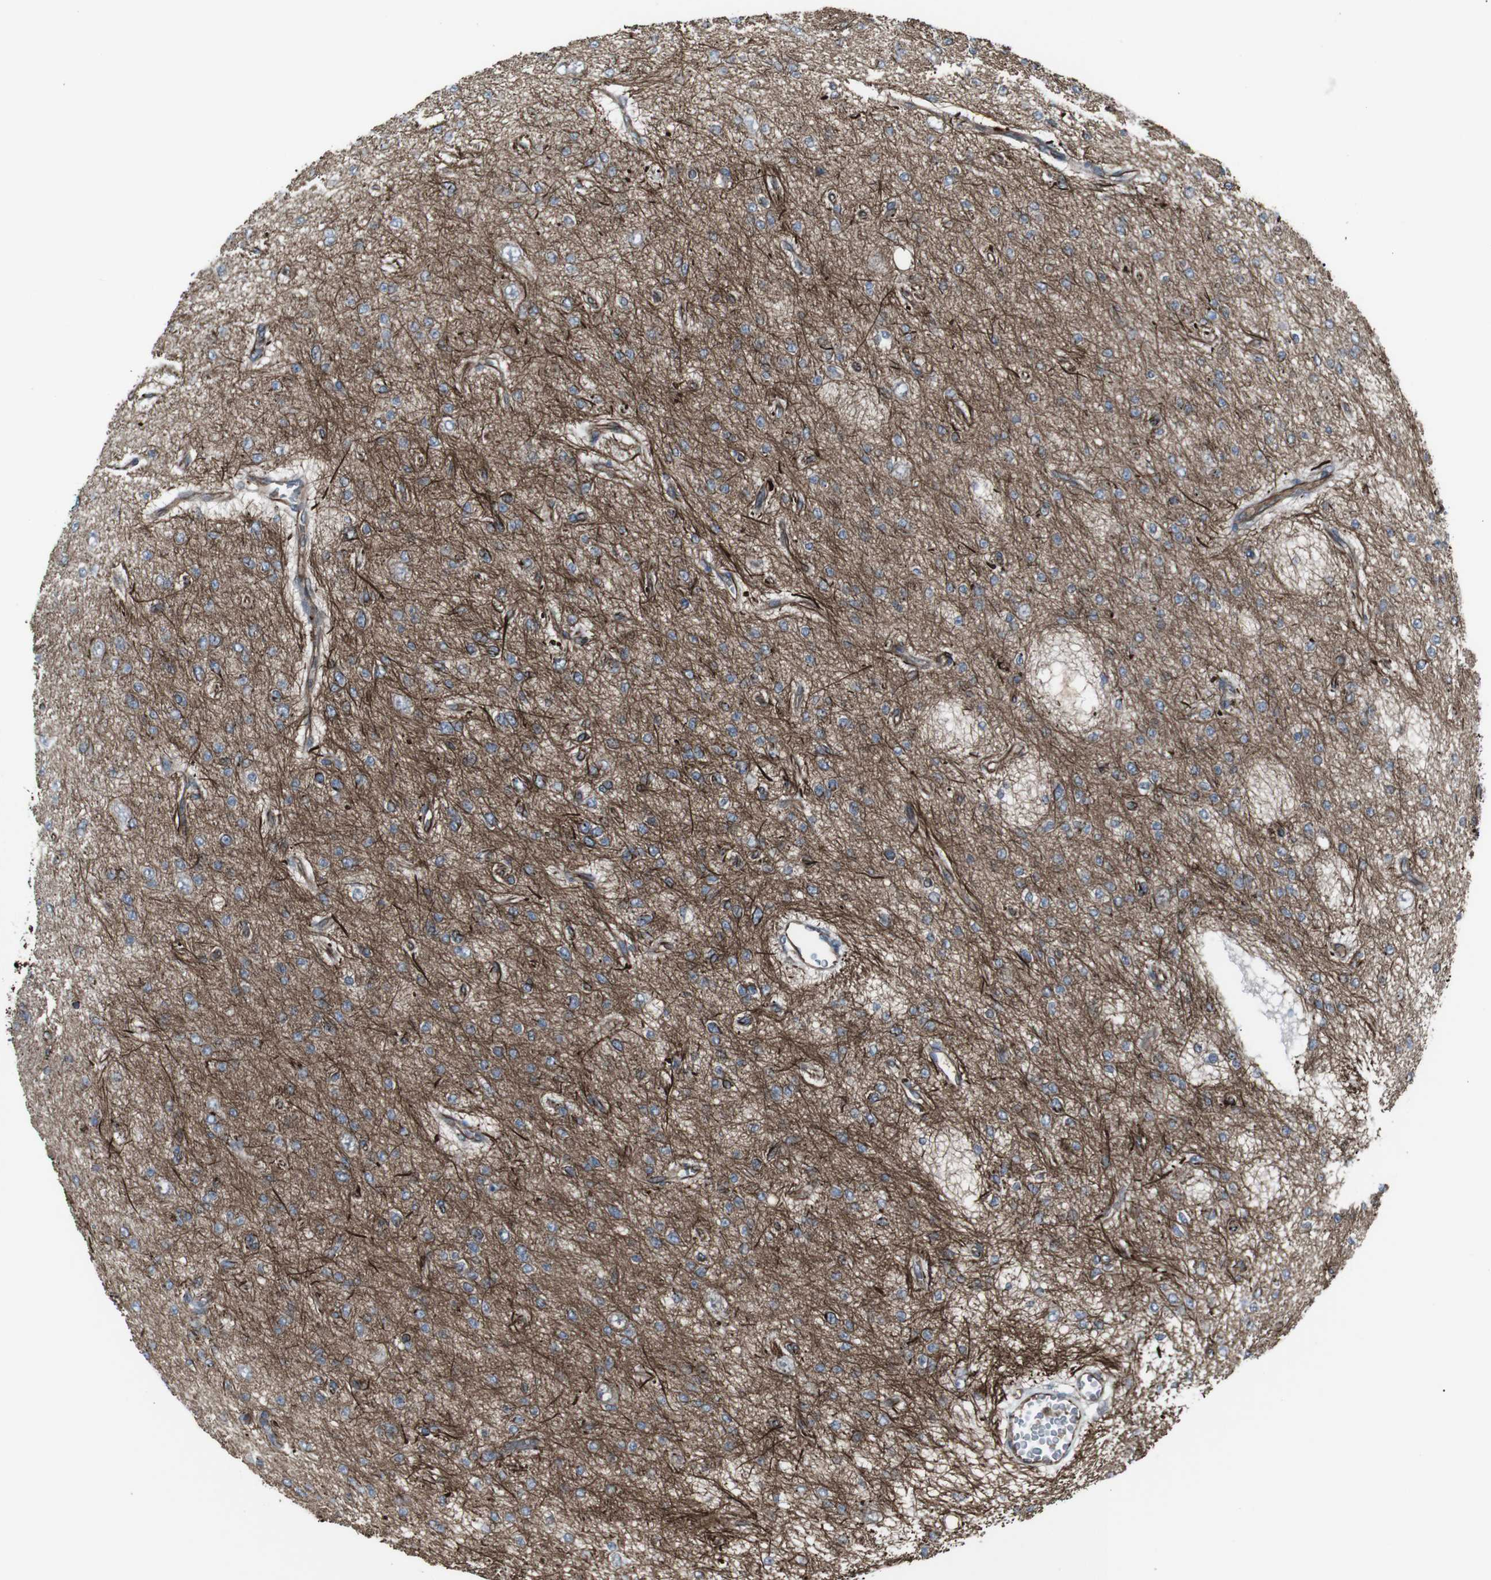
{"staining": {"intensity": "negative", "quantity": "none", "location": "none"}, "tissue": "glioma", "cell_type": "Tumor cells", "image_type": "cancer", "snomed": [{"axis": "morphology", "description": "Glioma, malignant, Low grade"}, {"axis": "topography", "description": "Brain"}], "caption": "DAB immunohistochemical staining of low-grade glioma (malignant) demonstrates no significant expression in tumor cells. The staining is performed using DAB brown chromogen with nuclei counter-stained in using hematoxylin.", "gene": "TMEM141", "patient": {"sex": "male", "age": 38}}